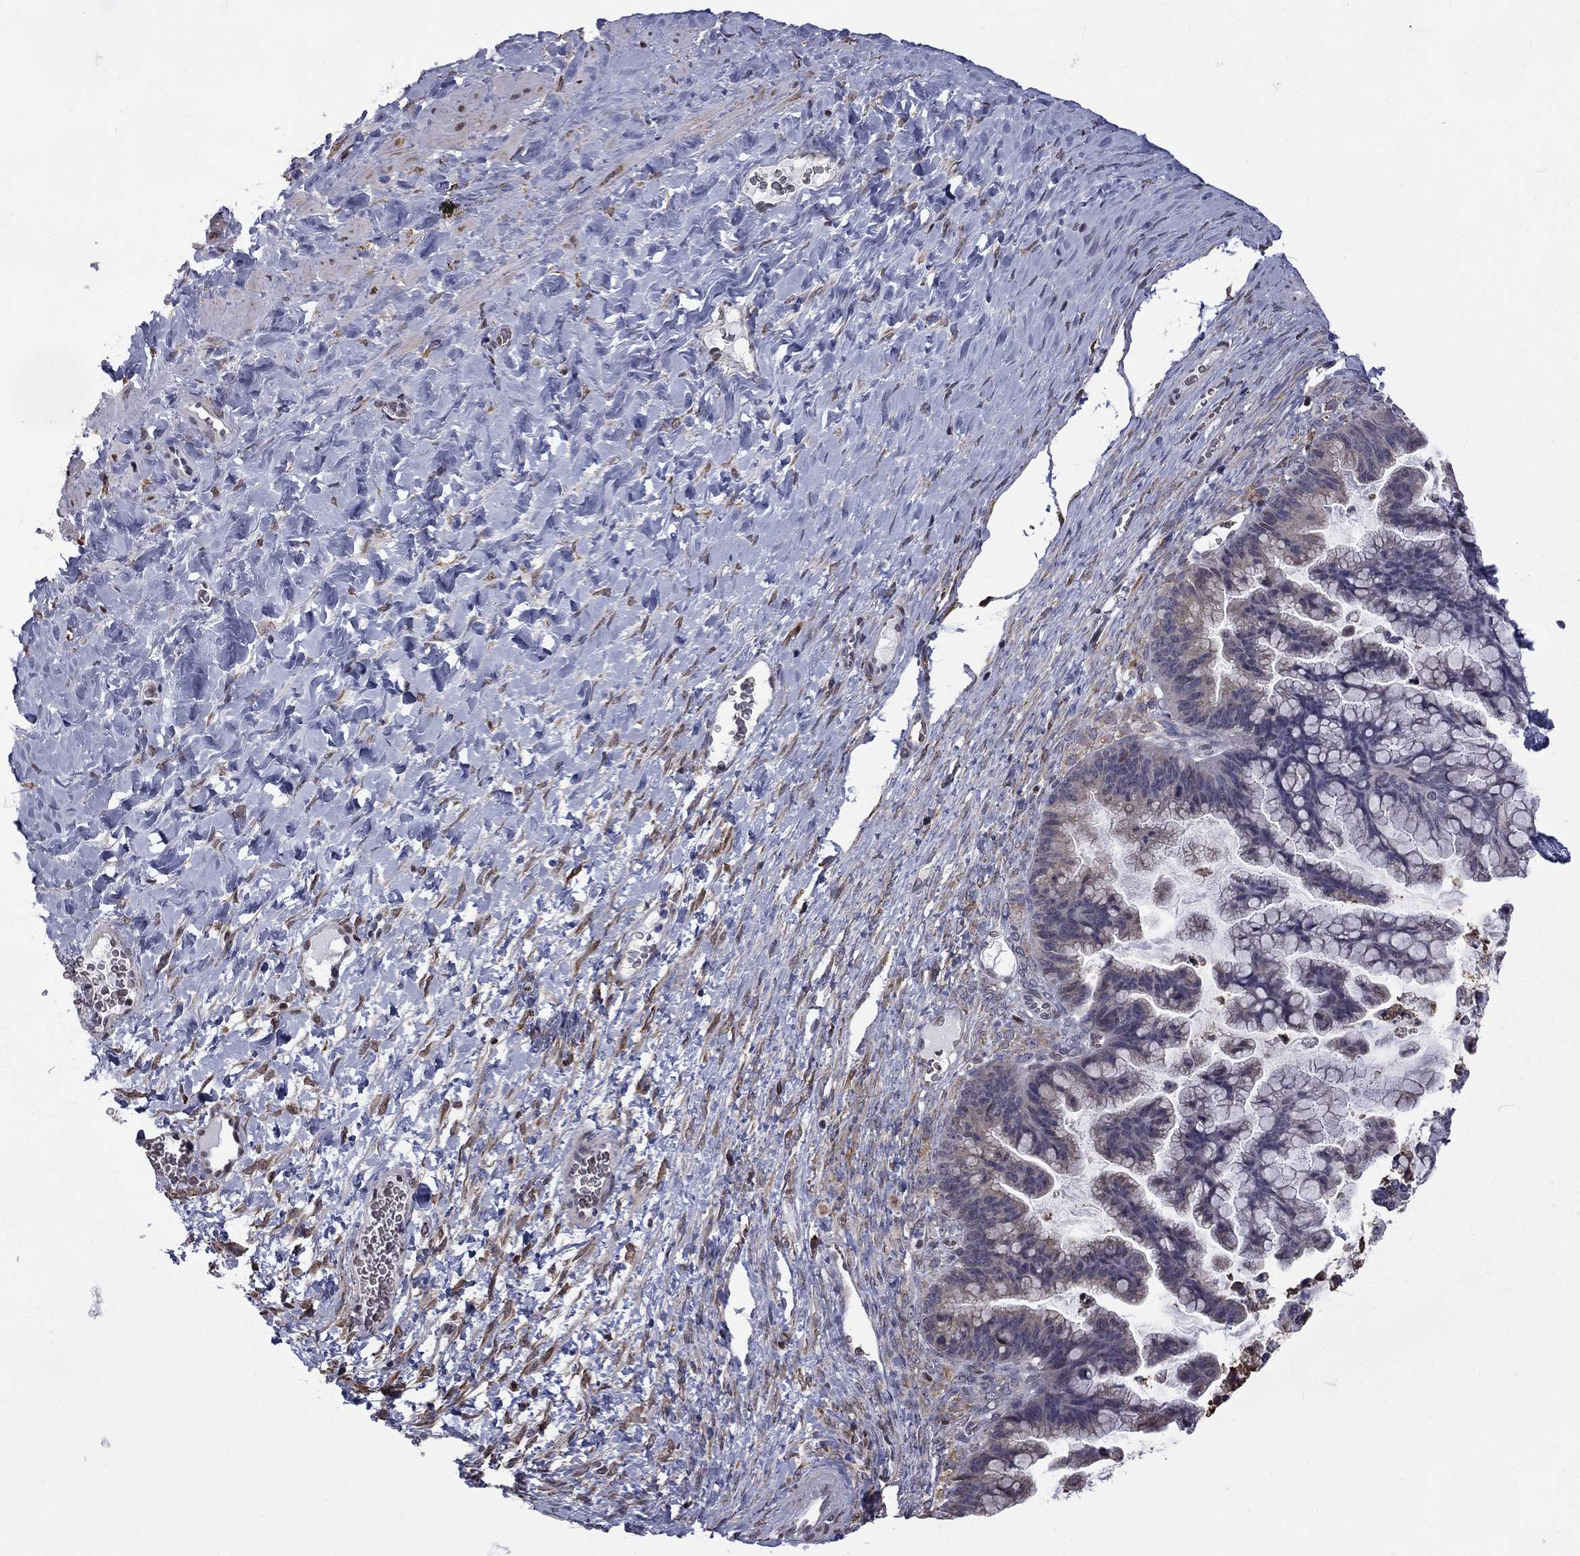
{"staining": {"intensity": "negative", "quantity": "none", "location": "none"}, "tissue": "ovarian cancer", "cell_type": "Tumor cells", "image_type": "cancer", "snomed": [{"axis": "morphology", "description": "Cystadenocarcinoma, mucinous, NOS"}, {"axis": "topography", "description": "Ovary"}], "caption": "Tumor cells show no significant positivity in ovarian cancer.", "gene": "HSPB2", "patient": {"sex": "female", "age": 67}}